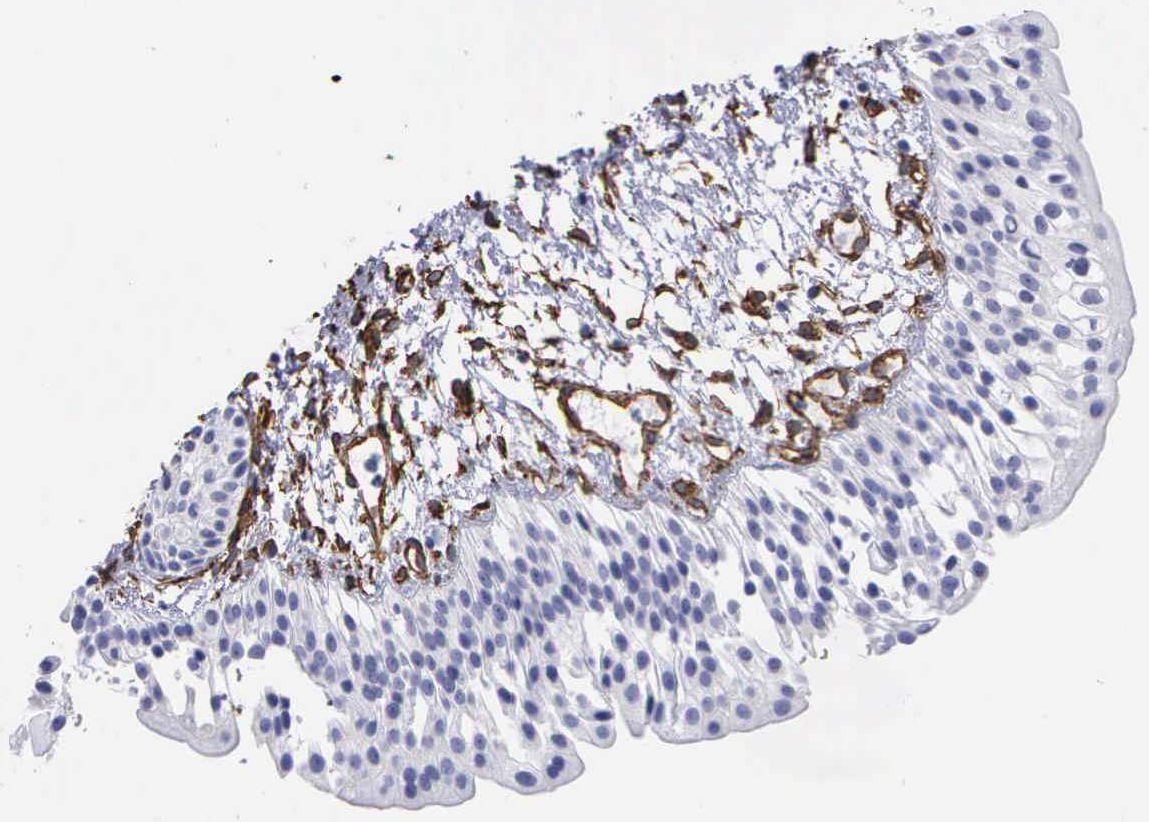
{"staining": {"intensity": "negative", "quantity": "none", "location": "none"}, "tissue": "urinary bladder", "cell_type": "Urothelial cells", "image_type": "normal", "snomed": [{"axis": "morphology", "description": "Normal tissue, NOS"}, {"axis": "topography", "description": "Urinary bladder"}], "caption": "Urinary bladder stained for a protein using immunohistochemistry (IHC) exhibits no expression urothelial cells.", "gene": "MAGEB10", "patient": {"sex": "male", "age": 48}}